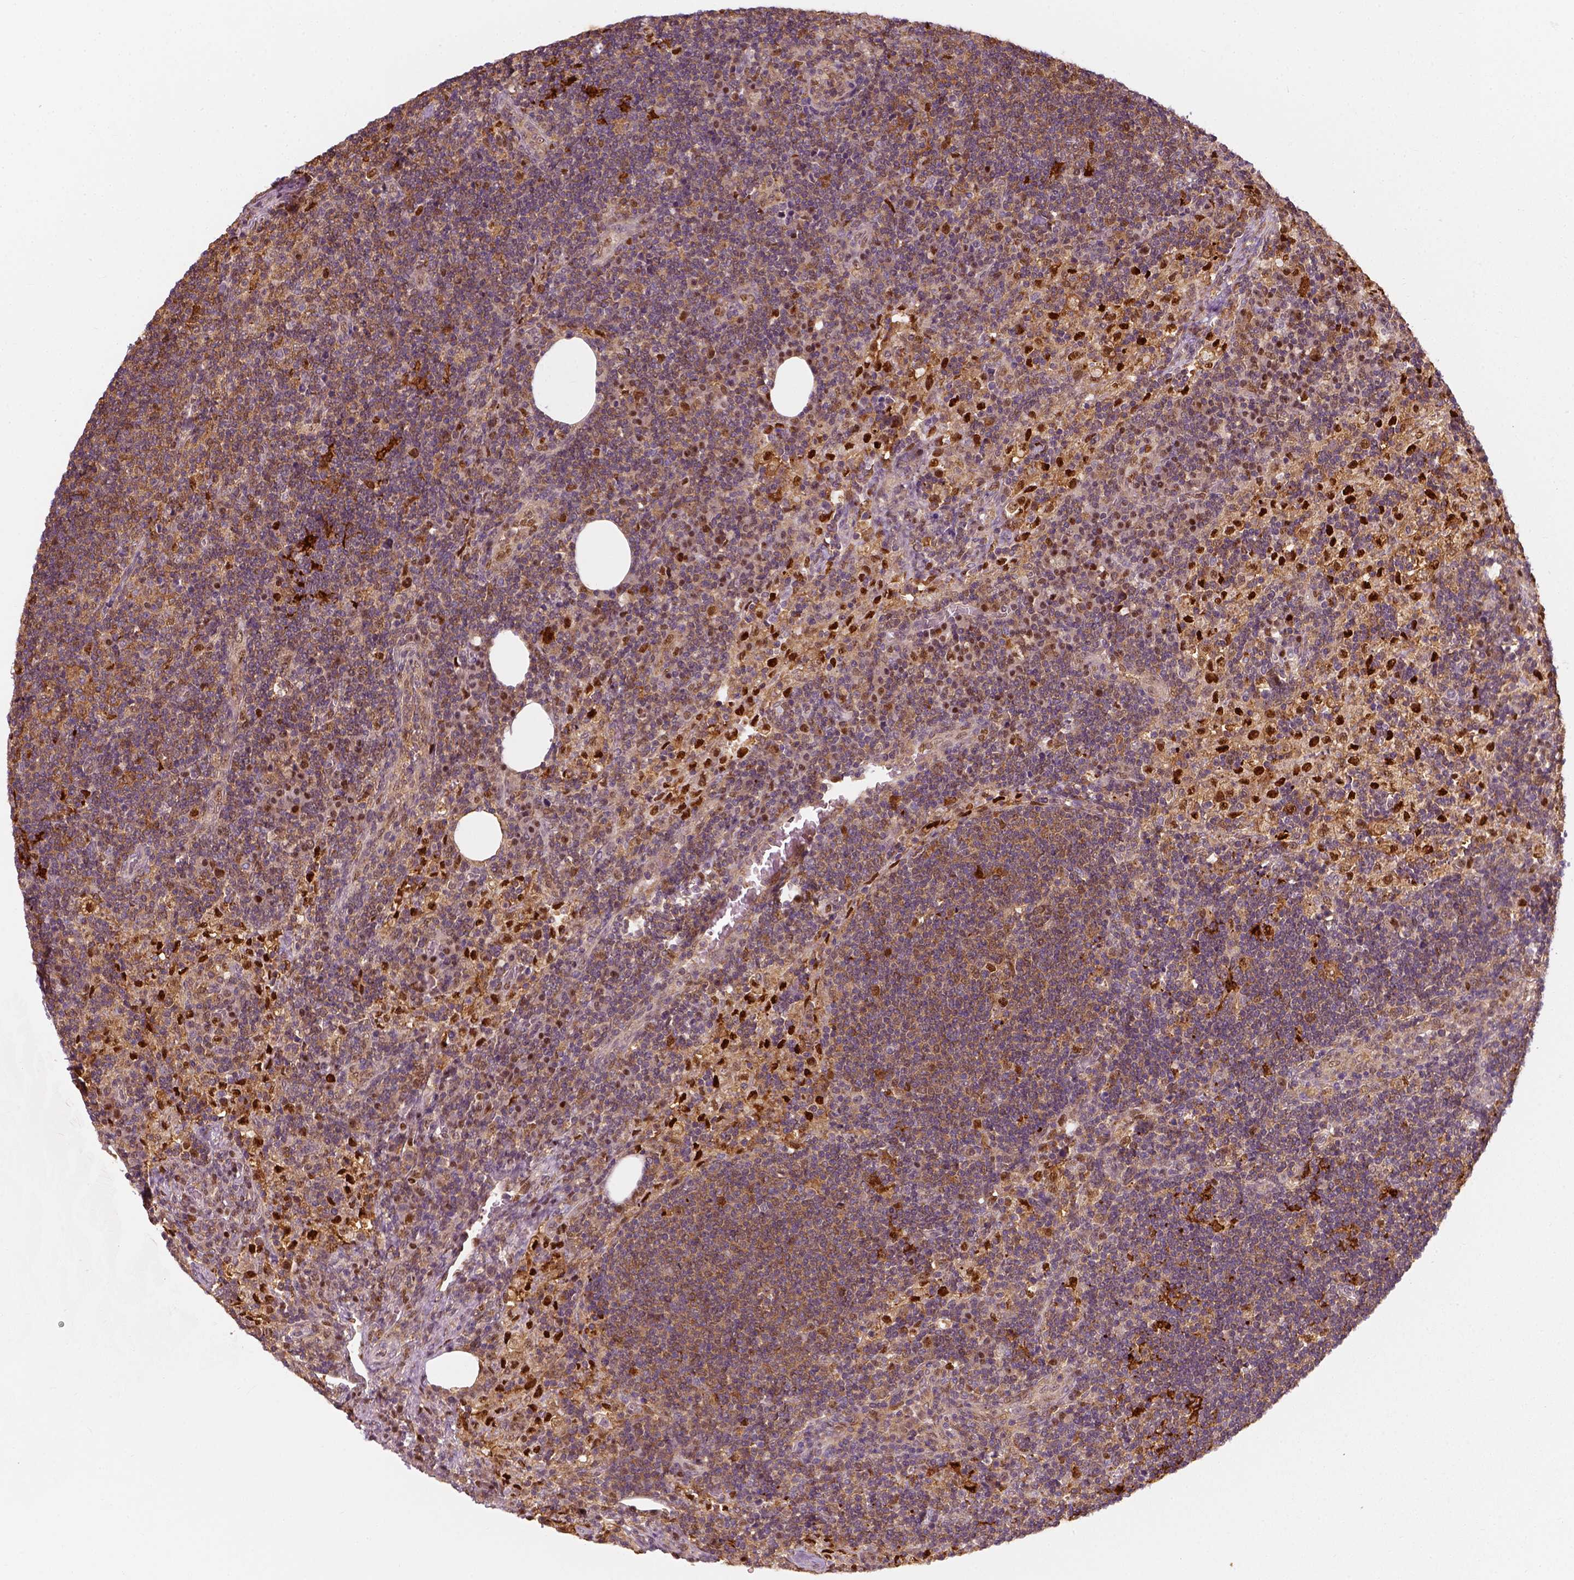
{"staining": {"intensity": "strong", "quantity": ">75%", "location": "cytoplasmic/membranous,nuclear"}, "tissue": "lymph node", "cell_type": "Non-germinal center cells", "image_type": "normal", "snomed": [{"axis": "morphology", "description": "Normal tissue, NOS"}, {"axis": "topography", "description": "Lymph node"}], "caption": "About >75% of non-germinal center cells in benign human lymph node demonstrate strong cytoplasmic/membranous,nuclear protein positivity as visualized by brown immunohistochemical staining.", "gene": "SQSTM1", "patient": {"sex": "male", "age": 63}}